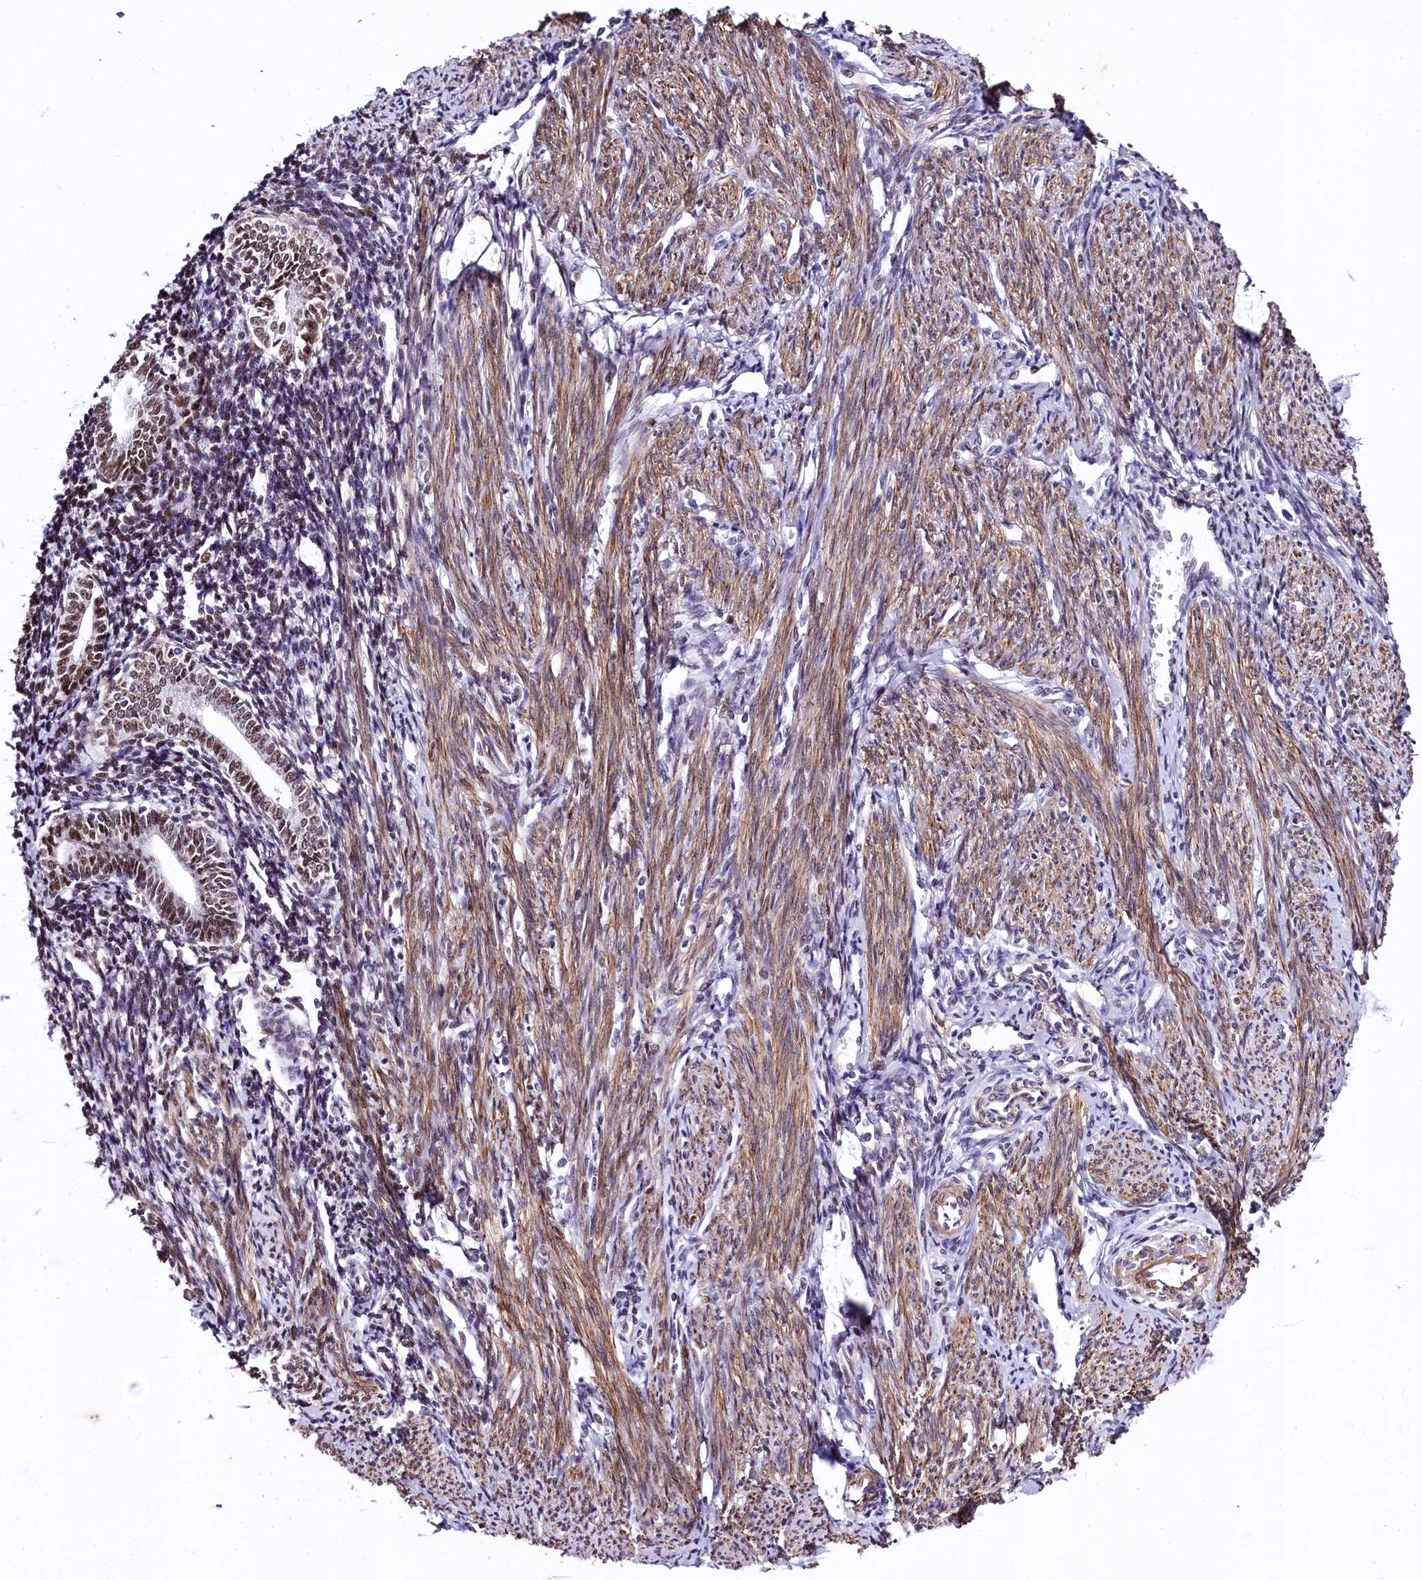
{"staining": {"intensity": "moderate", "quantity": "25%-75%", "location": "nuclear"}, "tissue": "endometrium", "cell_type": "Cells in endometrial stroma", "image_type": "normal", "snomed": [{"axis": "morphology", "description": "Normal tissue, NOS"}, {"axis": "topography", "description": "Endometrium"}], "caption": "DAB immunohistochemical staining of unremarkable human endometrium demonstrates moderate nuclear protein positivity in approximately 25%-75% of cells in endometrial stroma.", "gene": "SAMD10", "patient": {"sex": "female", "age": 56}}